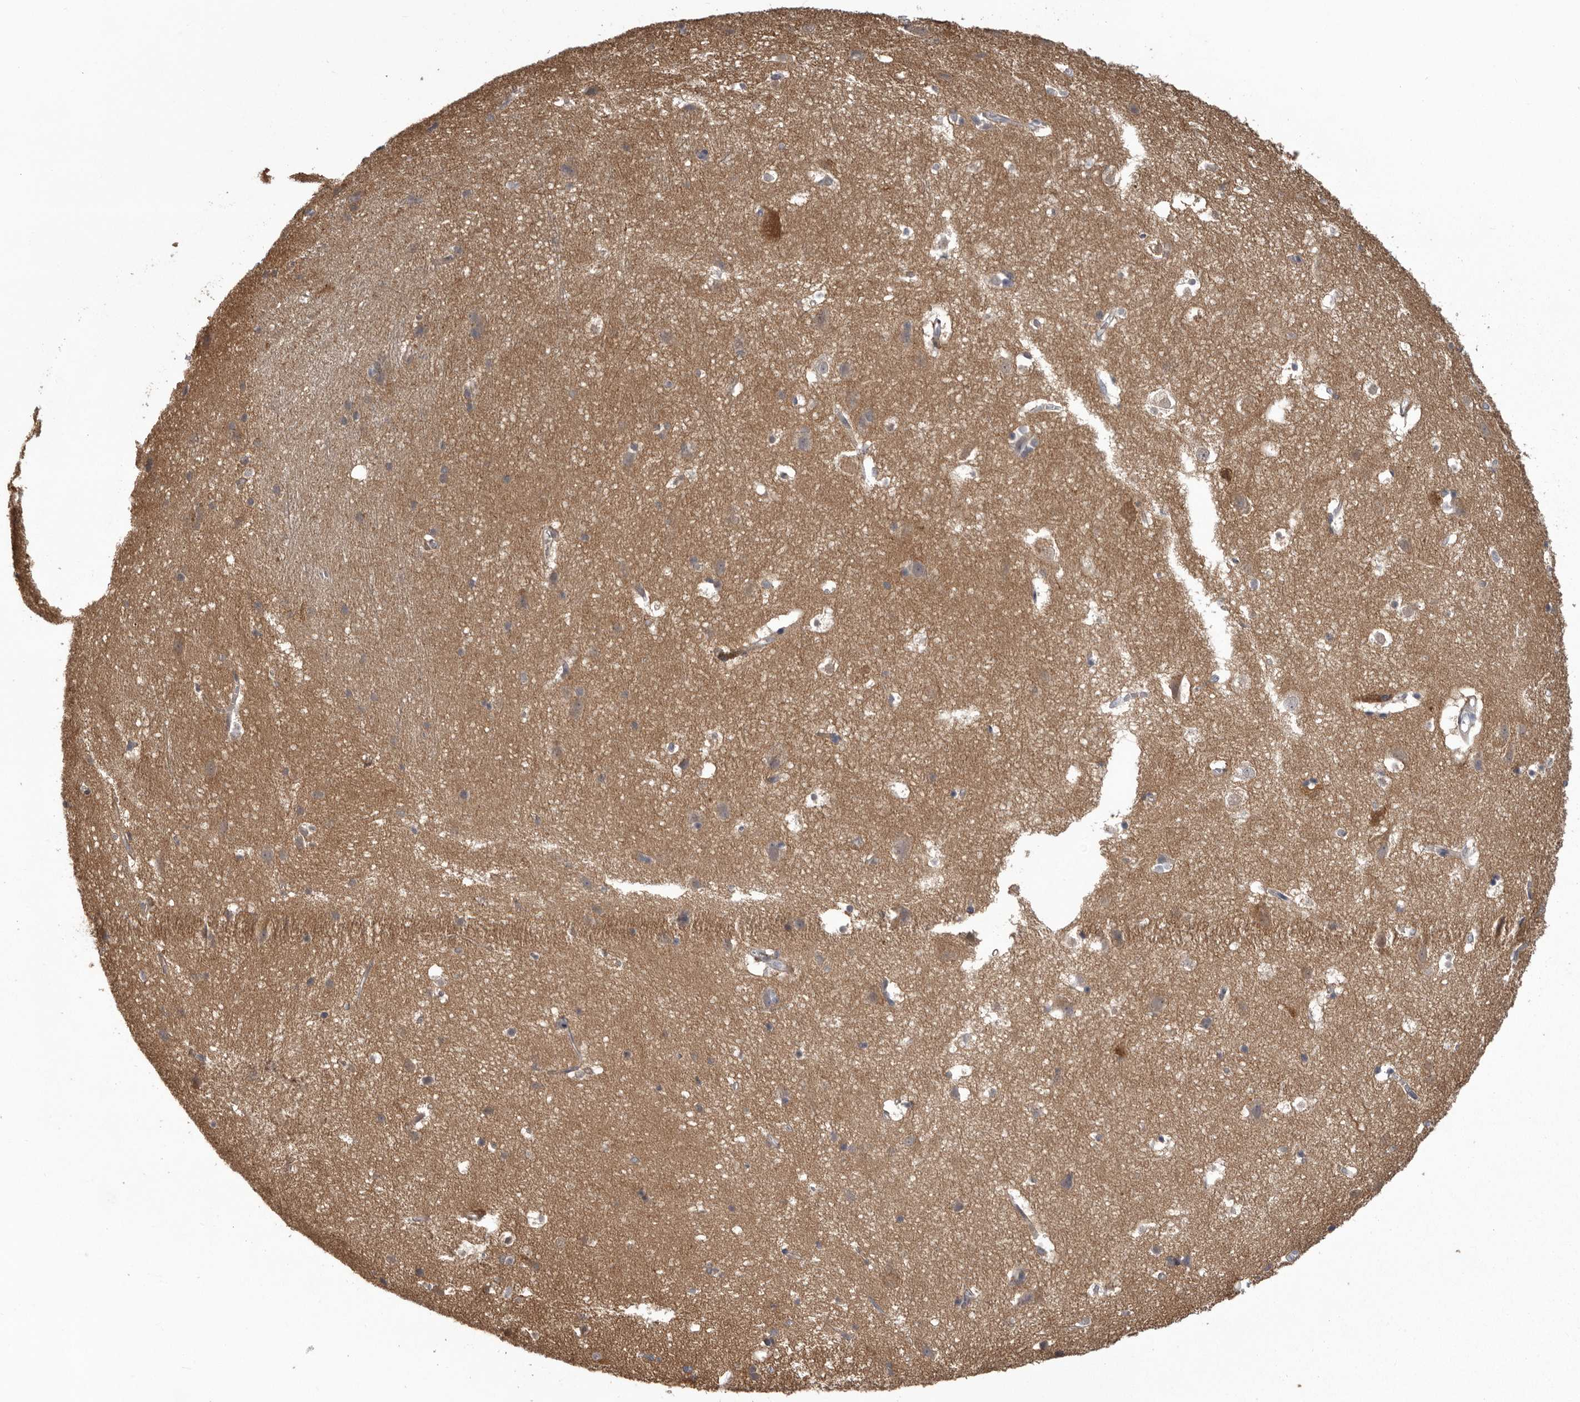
{"staining": {"intensity": "negative", "quantity": "none", "location": "none"}, "tissue": "cerebral cortex", "cell_type": "Endothelial cells", "image_type": "normal", "snomed": [{"axis": "morphology", "description": "Normal tissue, NOS"}, {"axis": "topography", "description": "Cerebral cortex"}], "caption": "DAB immunohistochemical staining of benign cerebral cortex exhibits no significant staining in endothelial cells.", "gene": "MDH1", "patient": {"sex": "male", "age": 54}}